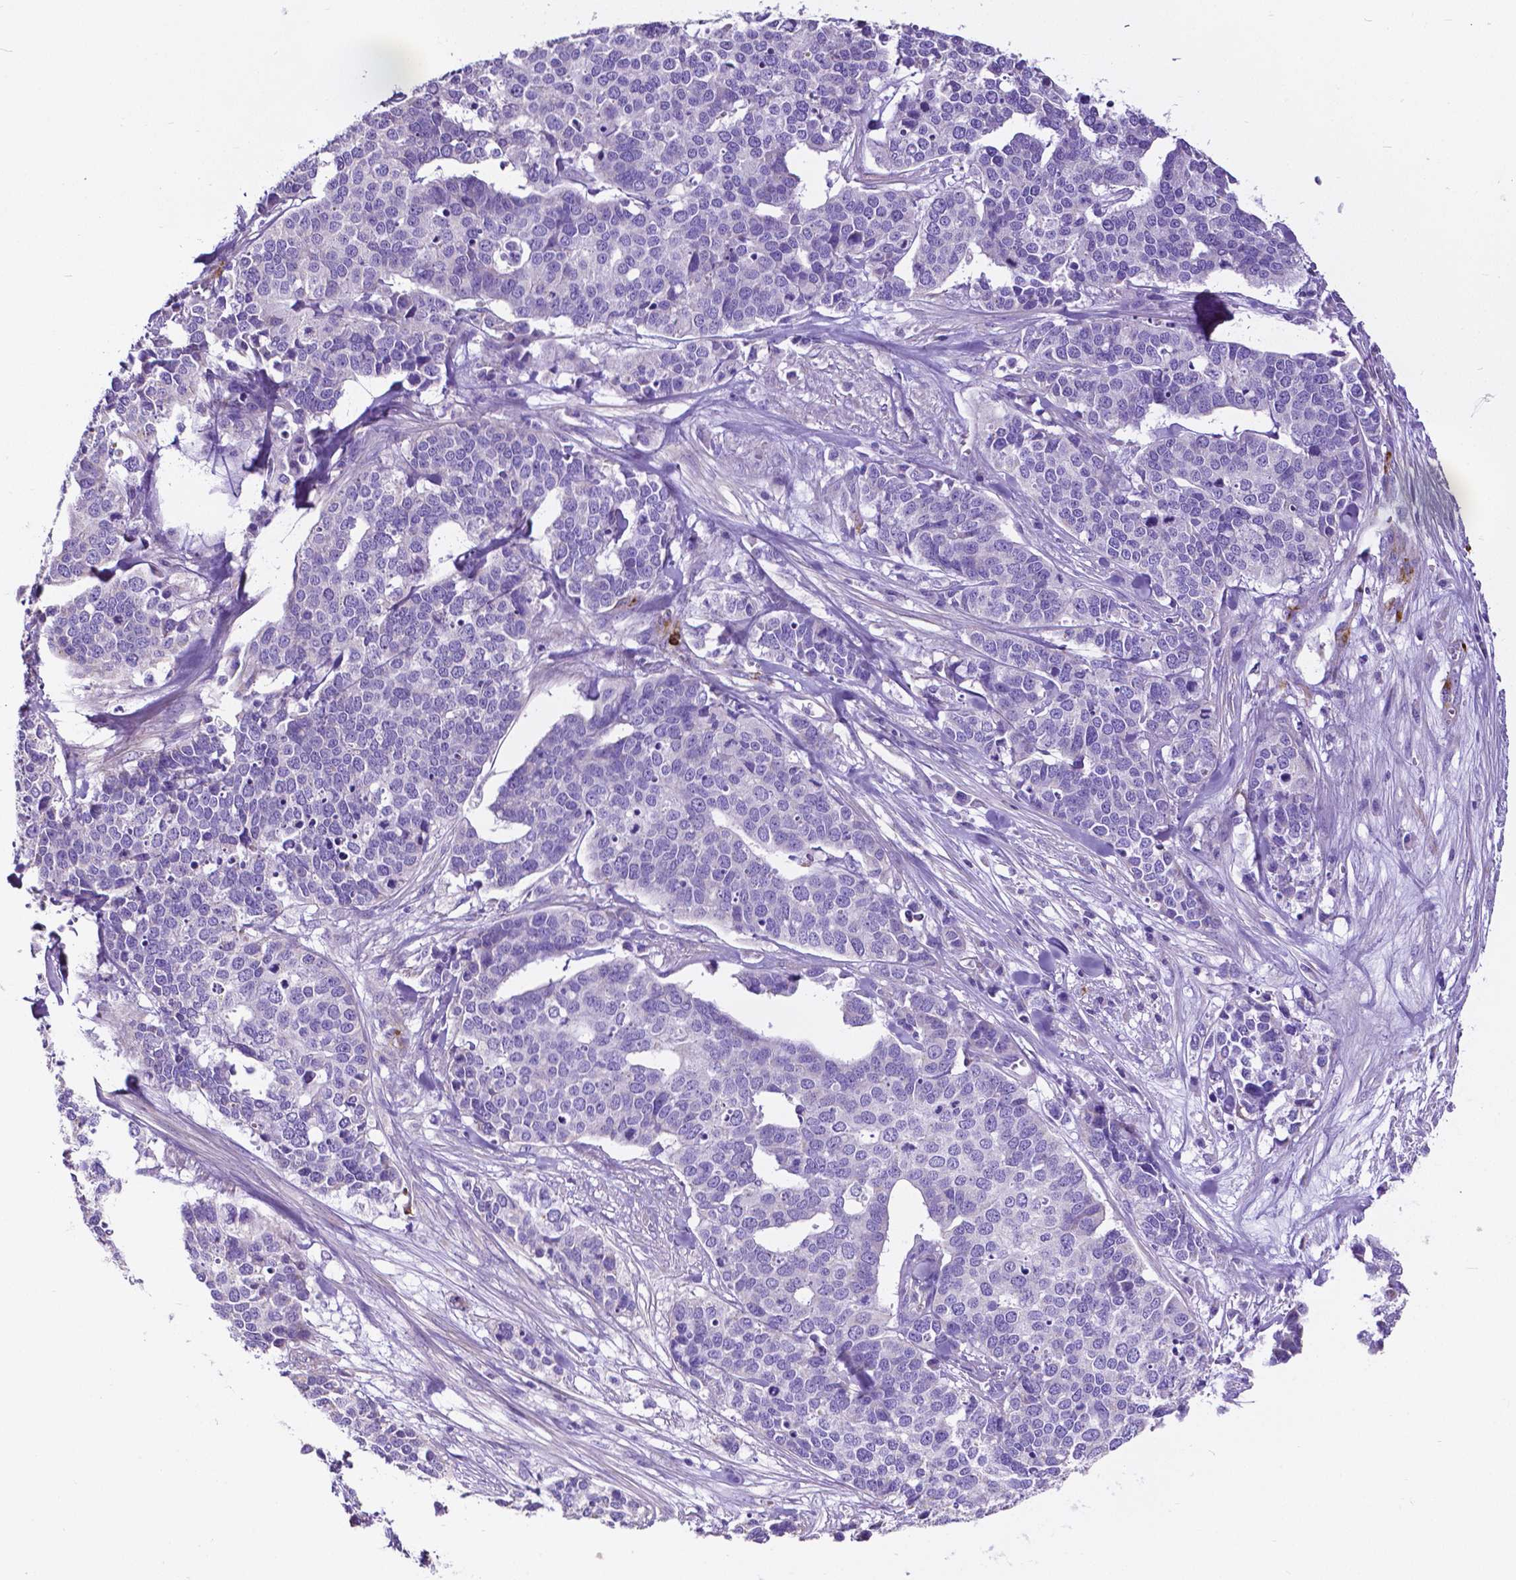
{"staining": {"intensity": "negative", "quantity": "none", "location": "none"}, "tissue": "ovarian cancer", "cell_type": "Tumor cells", "image_type": "cancer", "snomed": [{"axis": "morphology", "description": "Carcinoma, endometroid"}, {"axis": "topography", "description": "Ovary"}], "caption": "Protein analysis of ovarian cancer shows no significant positivity in tumor cells. The staining is performed using DAB (3,3'-diaminobenzidine) brown chromogen with nuclei counter-stained in using hematoxylin.", "gene": "MMP9", "patient": {"sex": "female", "age": 65}}